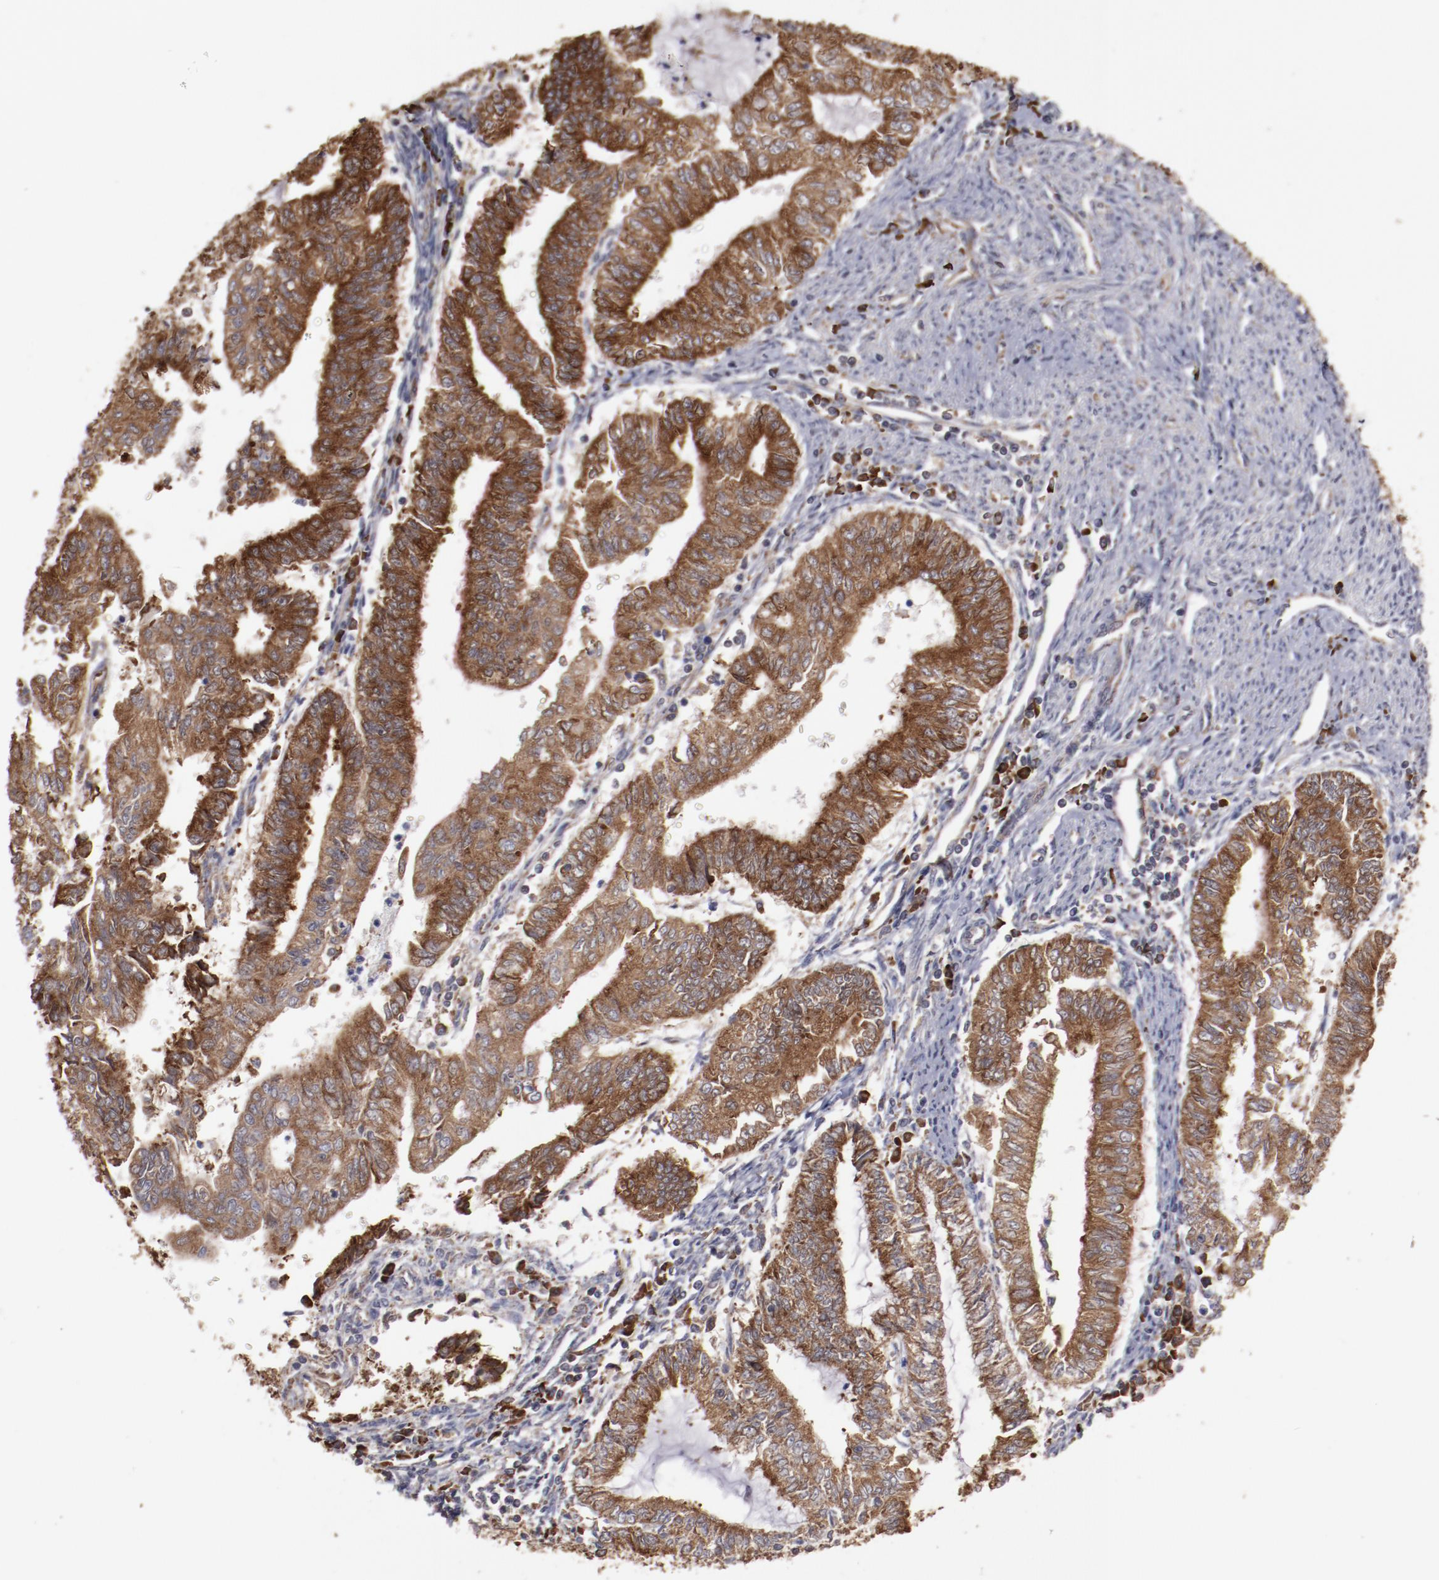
{"staining": {"intensity": "strong", "quantity": ">75%", "location": "cytoplasmic/membranous"}, "tissue": "endometrial cancer", "cell_type": "Tumor cells", "image_type": "cancer", "snomed": [{"axis": "morphology", "description": "Adenocarcinoma, NOS"}, {"axis": "topography", "description": "Endometrium"}], "caption": "Protein analysis of endometrial cancer (adenocarcinoma) tissue demonstrates strong cytoplasmic/membranous positivity in about >75% of tumor cells.", "gene": "RPS4Y1", "patient": {"sex": "female", "age": 66}}